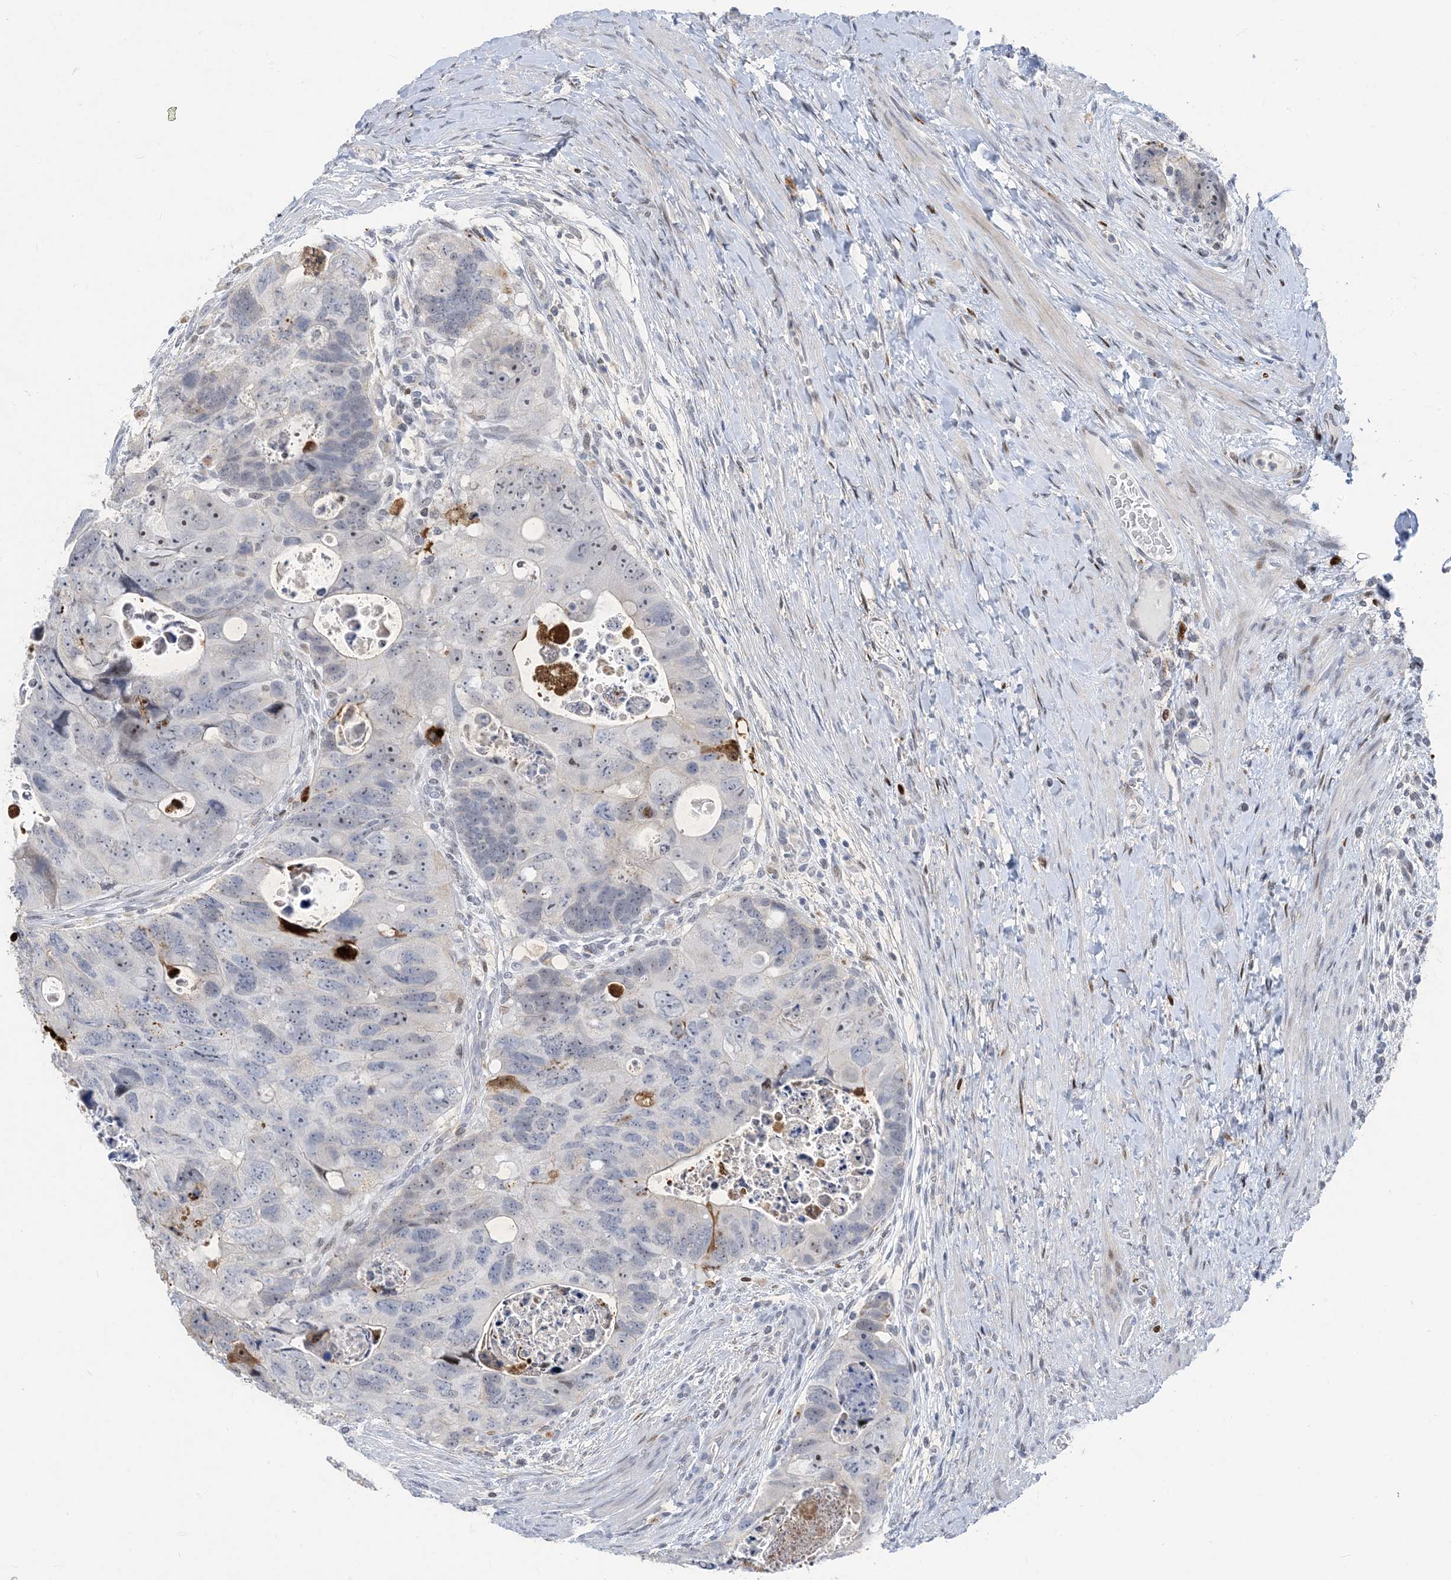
{"staining": {"intensity": "negative", "quantity": "none", "location": "none"}, "tissue": "colorectal cancer", "cell_type": "Tumor cells", "image_type": "cancer", "snomed": [{"axis": "morphology", "description": "Adenocarcinoma, NOS"}, {"axis": "topography", "description": "Rectum"}], "caption": "Immunohistochemistry micrograph of colorectal cancer stained for a protein (brown), which displays no expression in tumor cells.", "gene": "SLC25A53", "patient": {"sex": "male", "age": 59}}